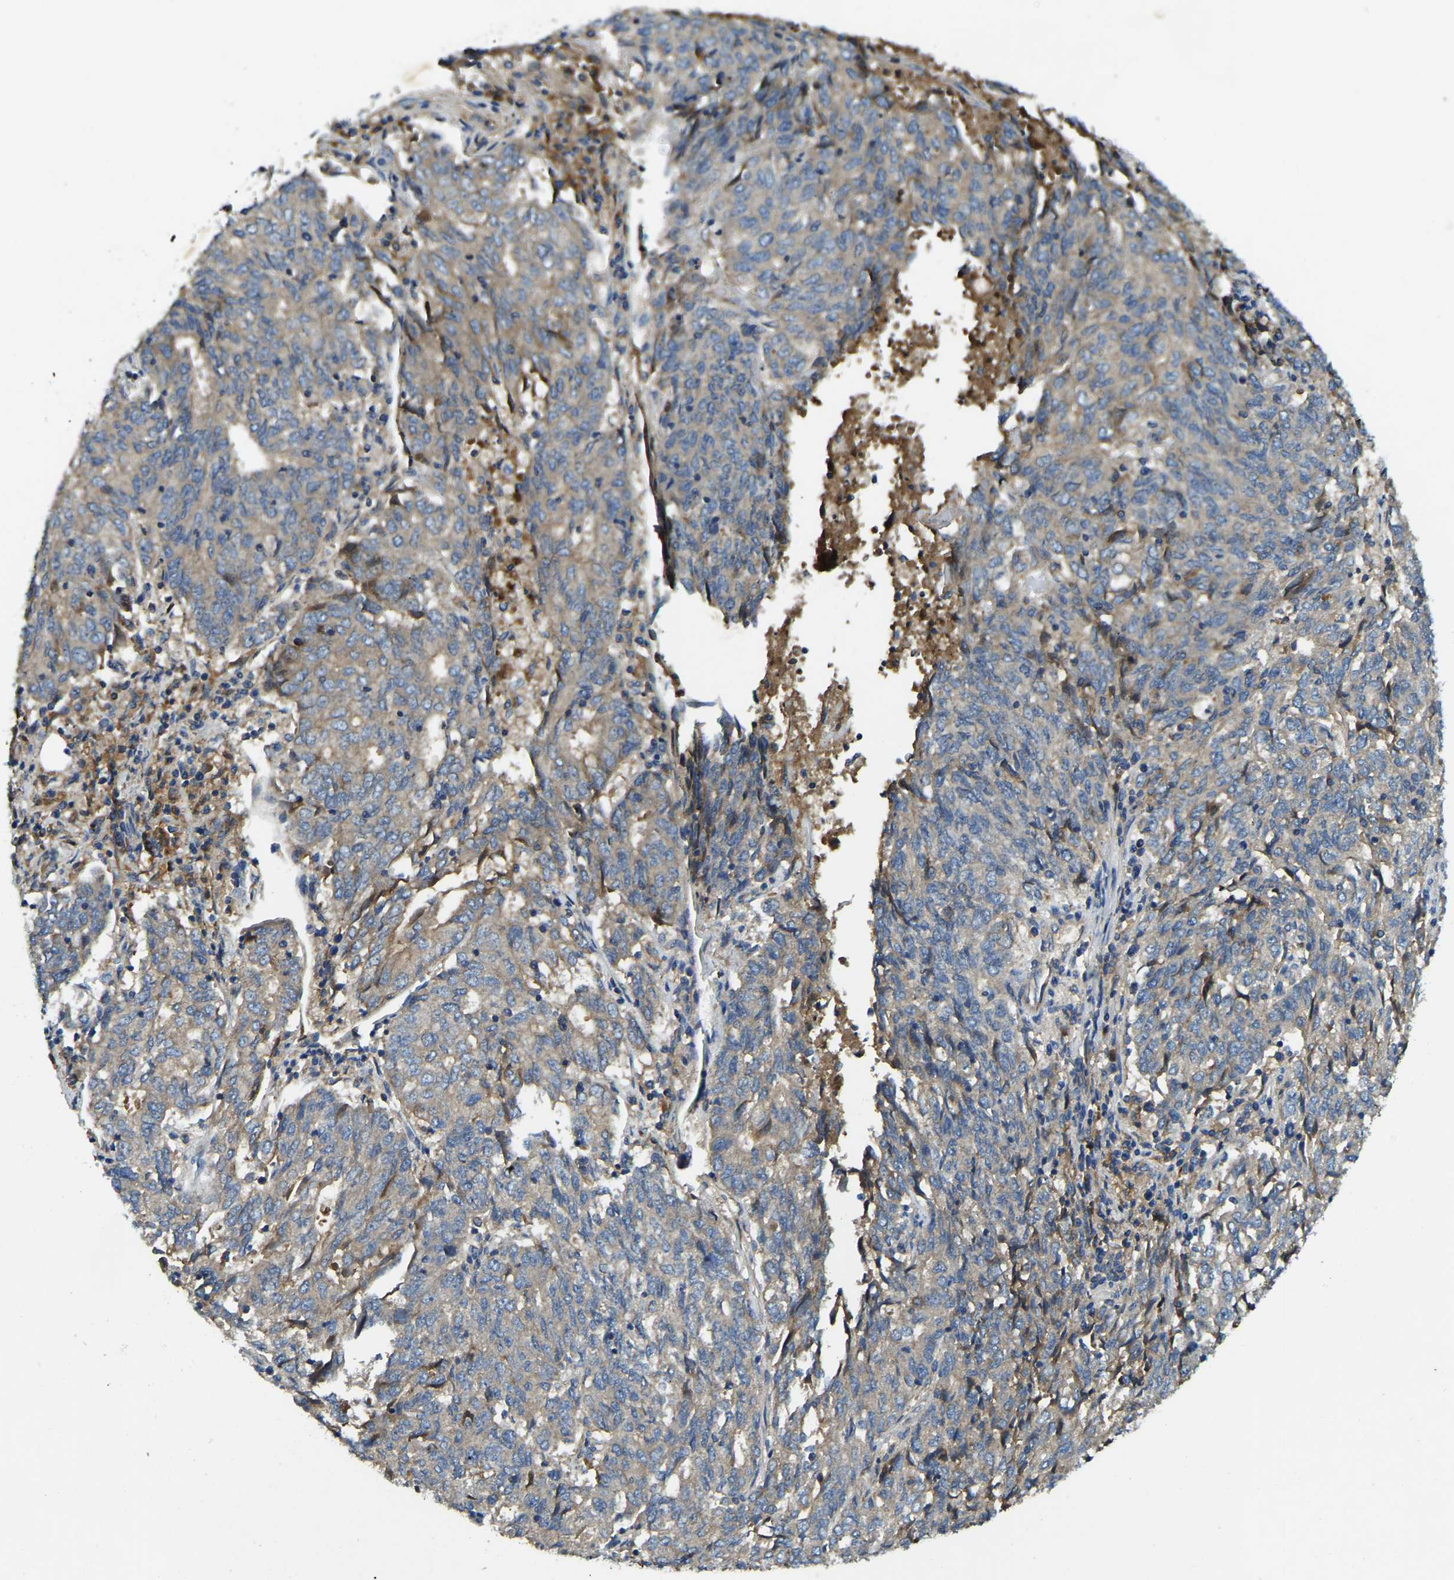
{"staining": {"intensity": "weak", "quantity": "<25%", "location": "cytoplasmic/membranous"}, "tissue": "endometrial cancer", "cell_type": "Tumor cells", "image_type": "cancer", "snomed": [{"axis": "morphology", "description": "Adenocarcinoma, NOS"}, {"axis": "topography", "description": "Endometrium"}], "caption": "Endometrial cancer (adenocarcinoma) stained for a protein using IHC displays no staining tumor cells.", "gene": "ATP8B1", "patient": {"sex": "female", "age": 80}}